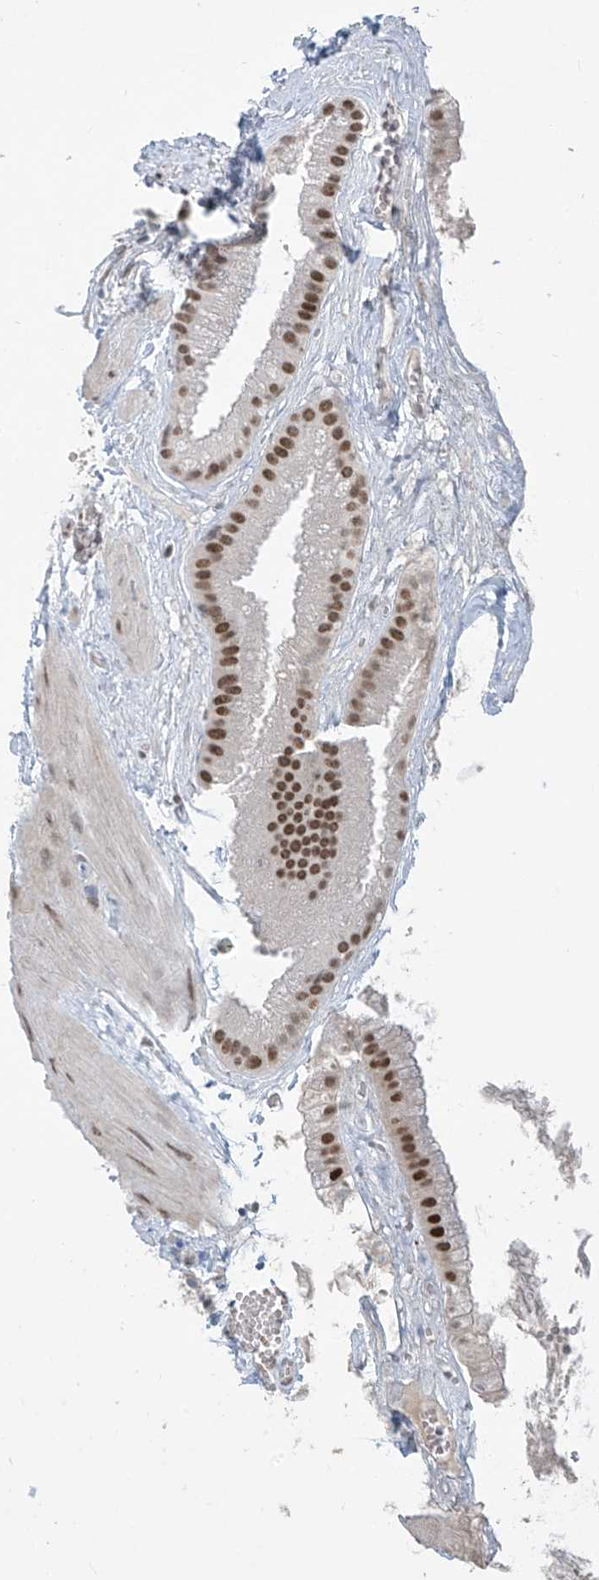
{"staining": {"intensity": "moderate", "quantity": ">75%", "location": "nuclear"}, "tissue": "gallbladder", "cell_type": "Glandular cells", "image_type": "normal", "snomed": [{"axis": "morphology", "description": "Normal tissue, NOS"}, {"axis": "topography", "description": "Gallbladder"}], "caption": "A high-resolution image shows immunohistochemistry staining of normal gallbladder, which displays moderate nuclear positivity in approximately >75% of glandular cells.", "gene": "MCM9", "patient": {"sex": "male", "age": 55}}